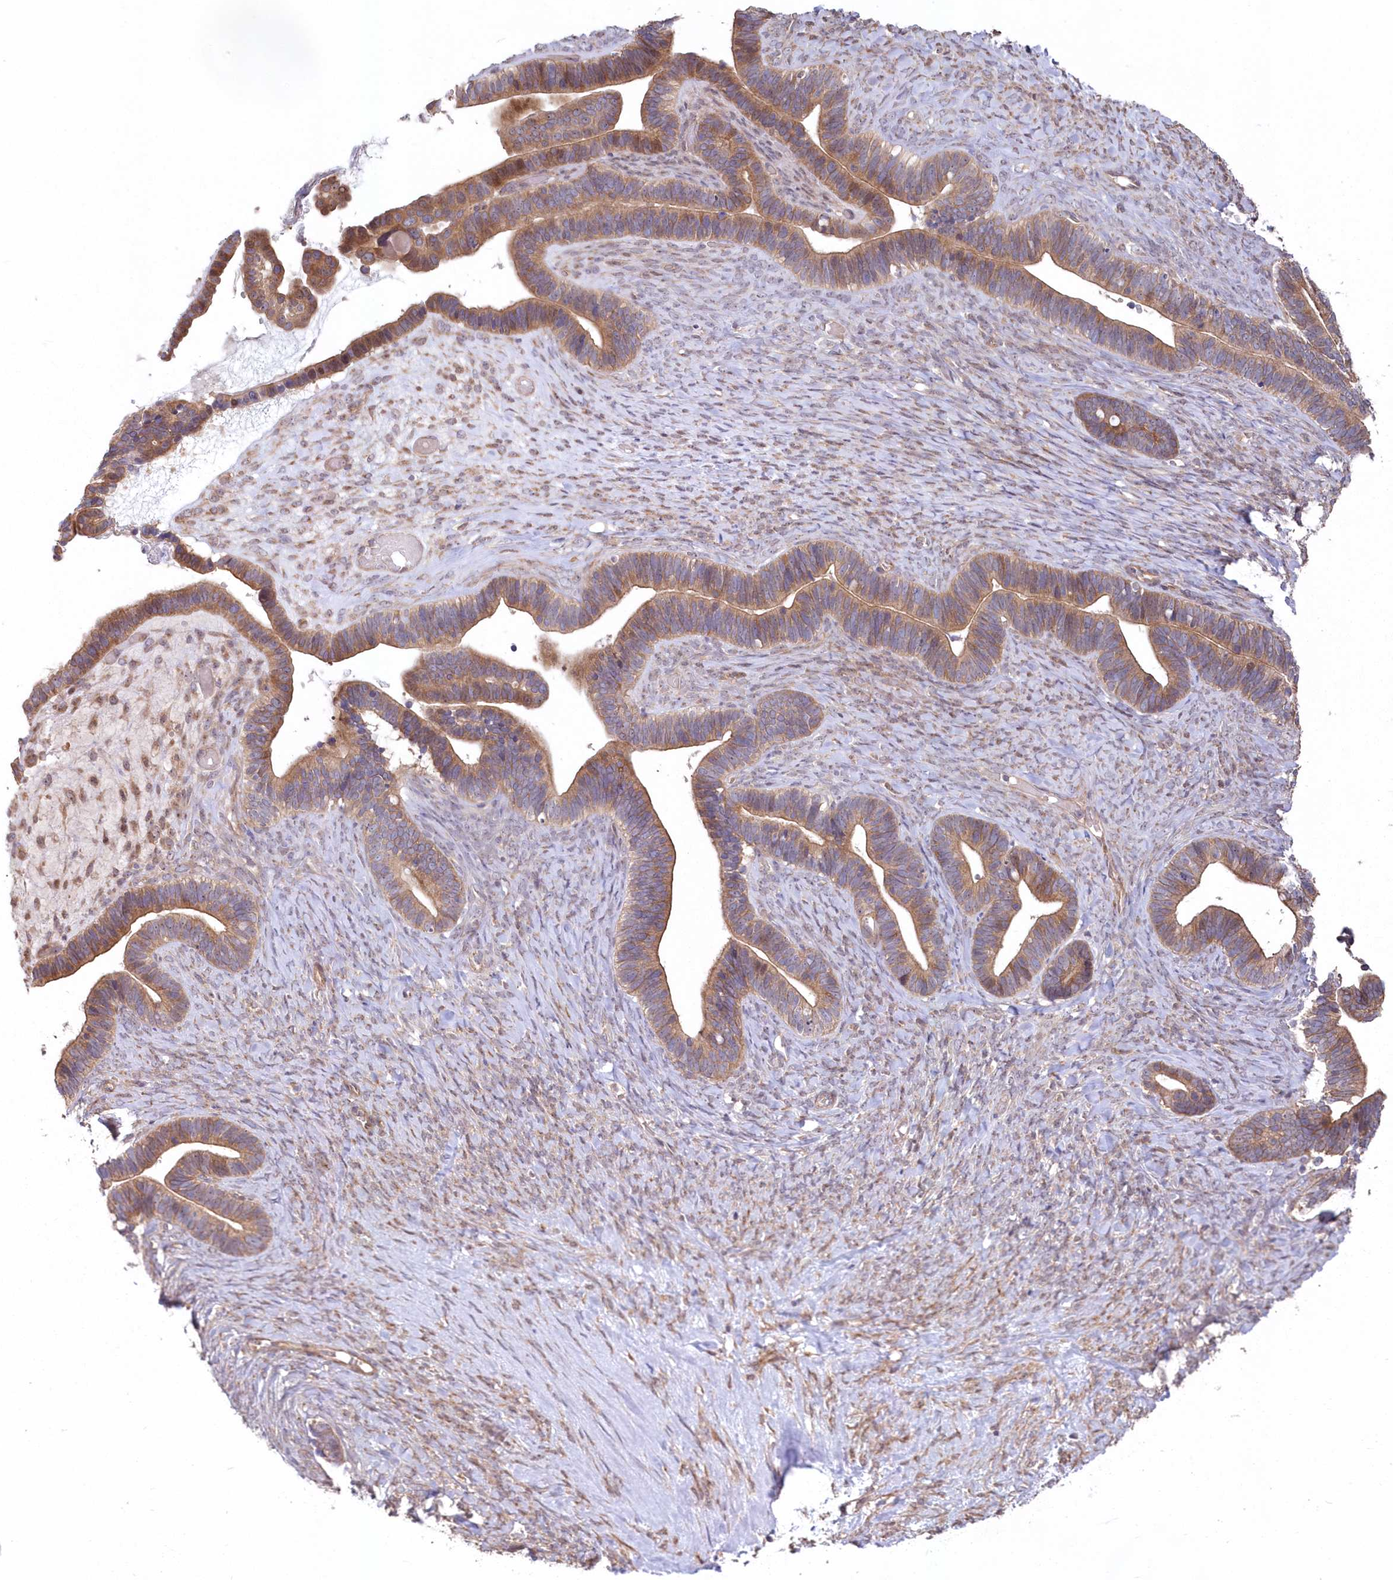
{"staining": {"intensity": "moderate", "quantity": ">75%", "location": "cytoplasmic/membranous"}, "tissue": "ovarian cancer", "cell_type": "Tumor cells", "image_type": "cancer", "snomed": [{"axis": "morphology", "description": "Cystadenocarcinoma, serous, NOS"}, {"axis": "topography", "description": "Ovary"}], "caption": "Immunohistochemical staining of serous cystadenocarcinoma (ovarian) demonstrates medium levels of moderate cytoplasmic/membranous protein expression in about >75% of tumor cells. (Stains: DAB (3,3'-diaminobenzidine) in brown, nuclei in blue, Microscopy: brightfield microscopy at high magnification).", "gene": "TBCA", "patient": {"sex": "female", "age": 56}}